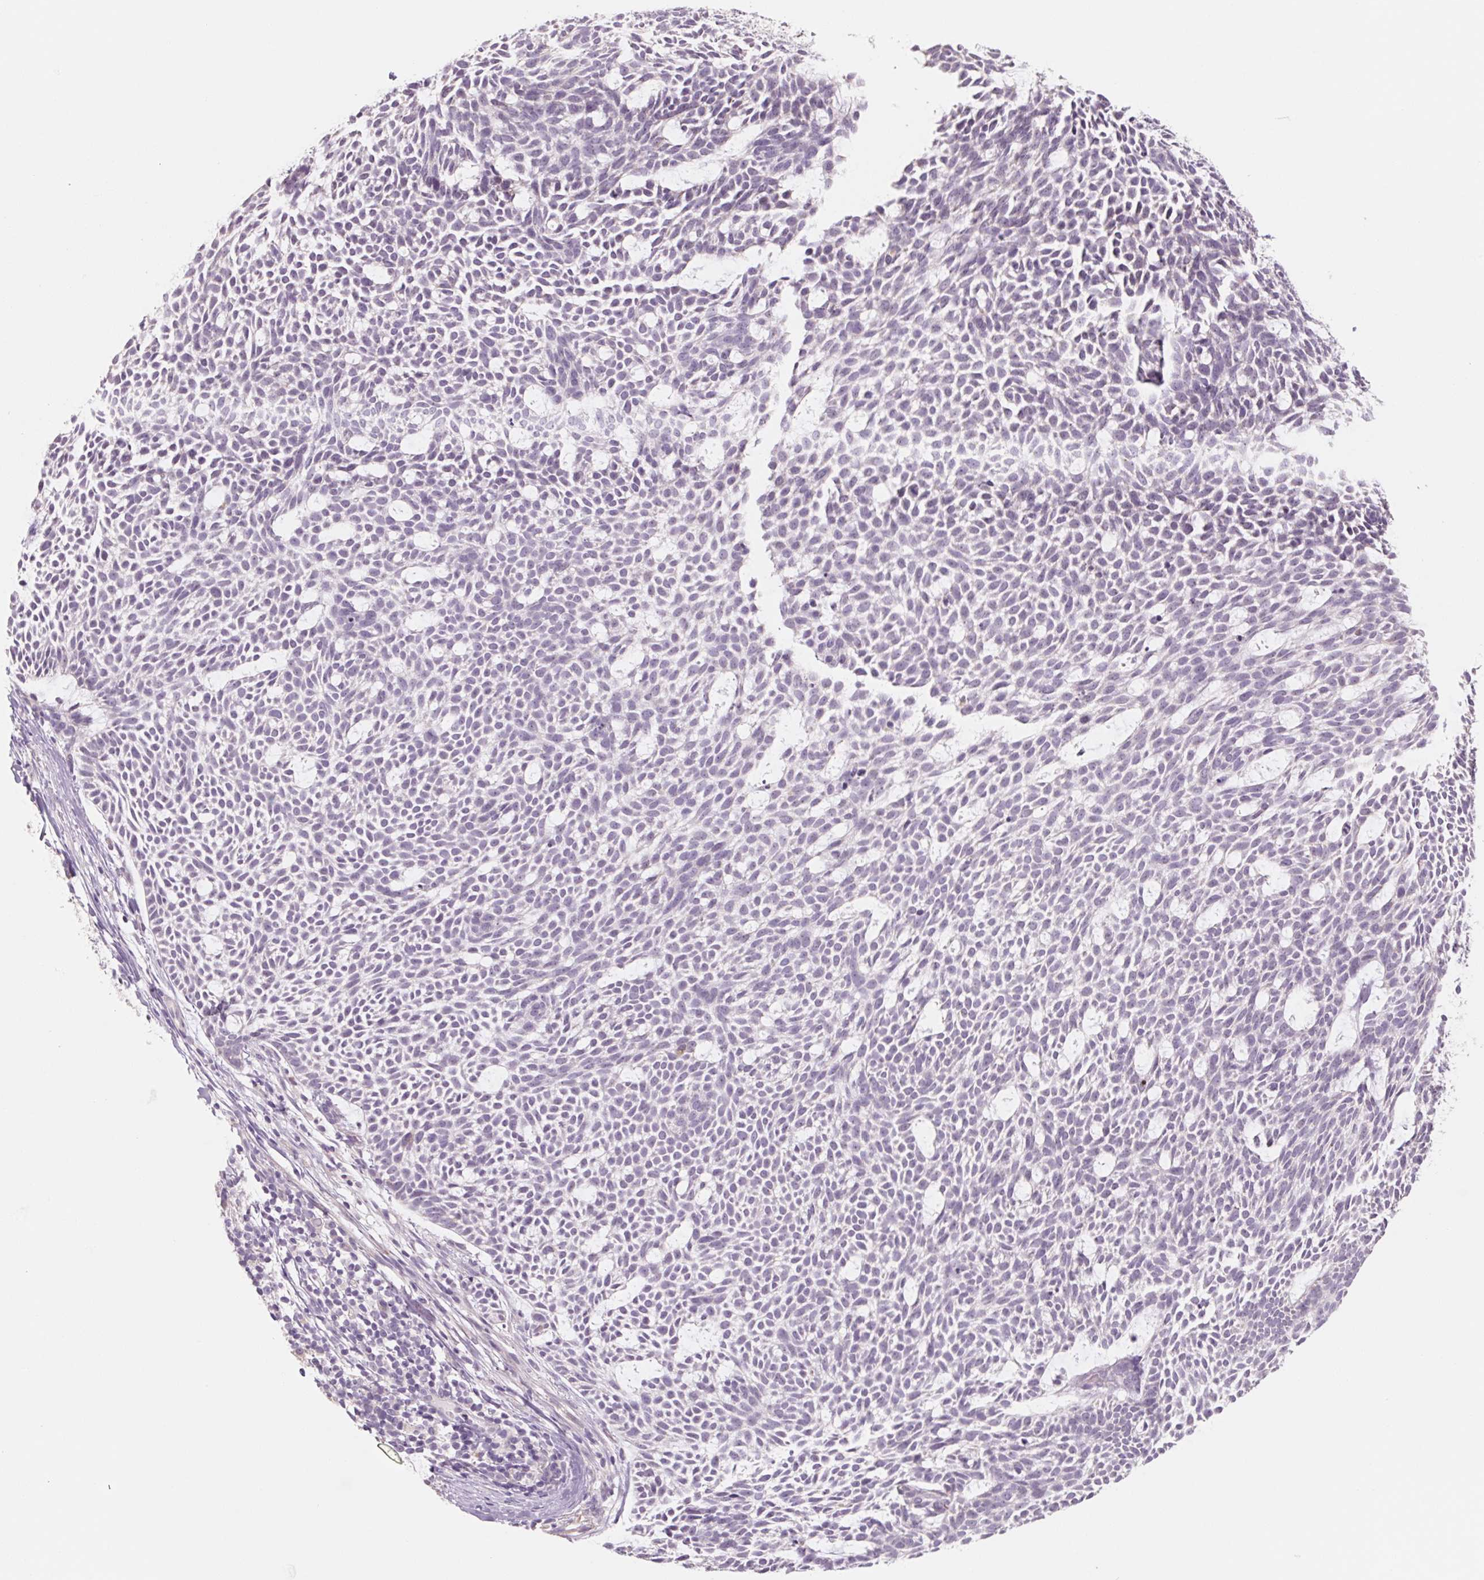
{"staining": {"intensity": "negative", "quantity": "none", "location": "none"}, "tissue": "skin cancer", "cell_type": "Tumor cells", "image_type": "cancer", "snomed": [{"axis": "morphology", "description": "Basal cell carcinoma"}, {"axis": "topography", "description": "Skin"}], "caption": "Immunohistochemistry histopathology image of neoplastic tissue: skin cancer stained with DAB displays no significant protein staining in tumor cells.", "gene": "POU1F1", "patient": {"sex": "male", "age": 83}}